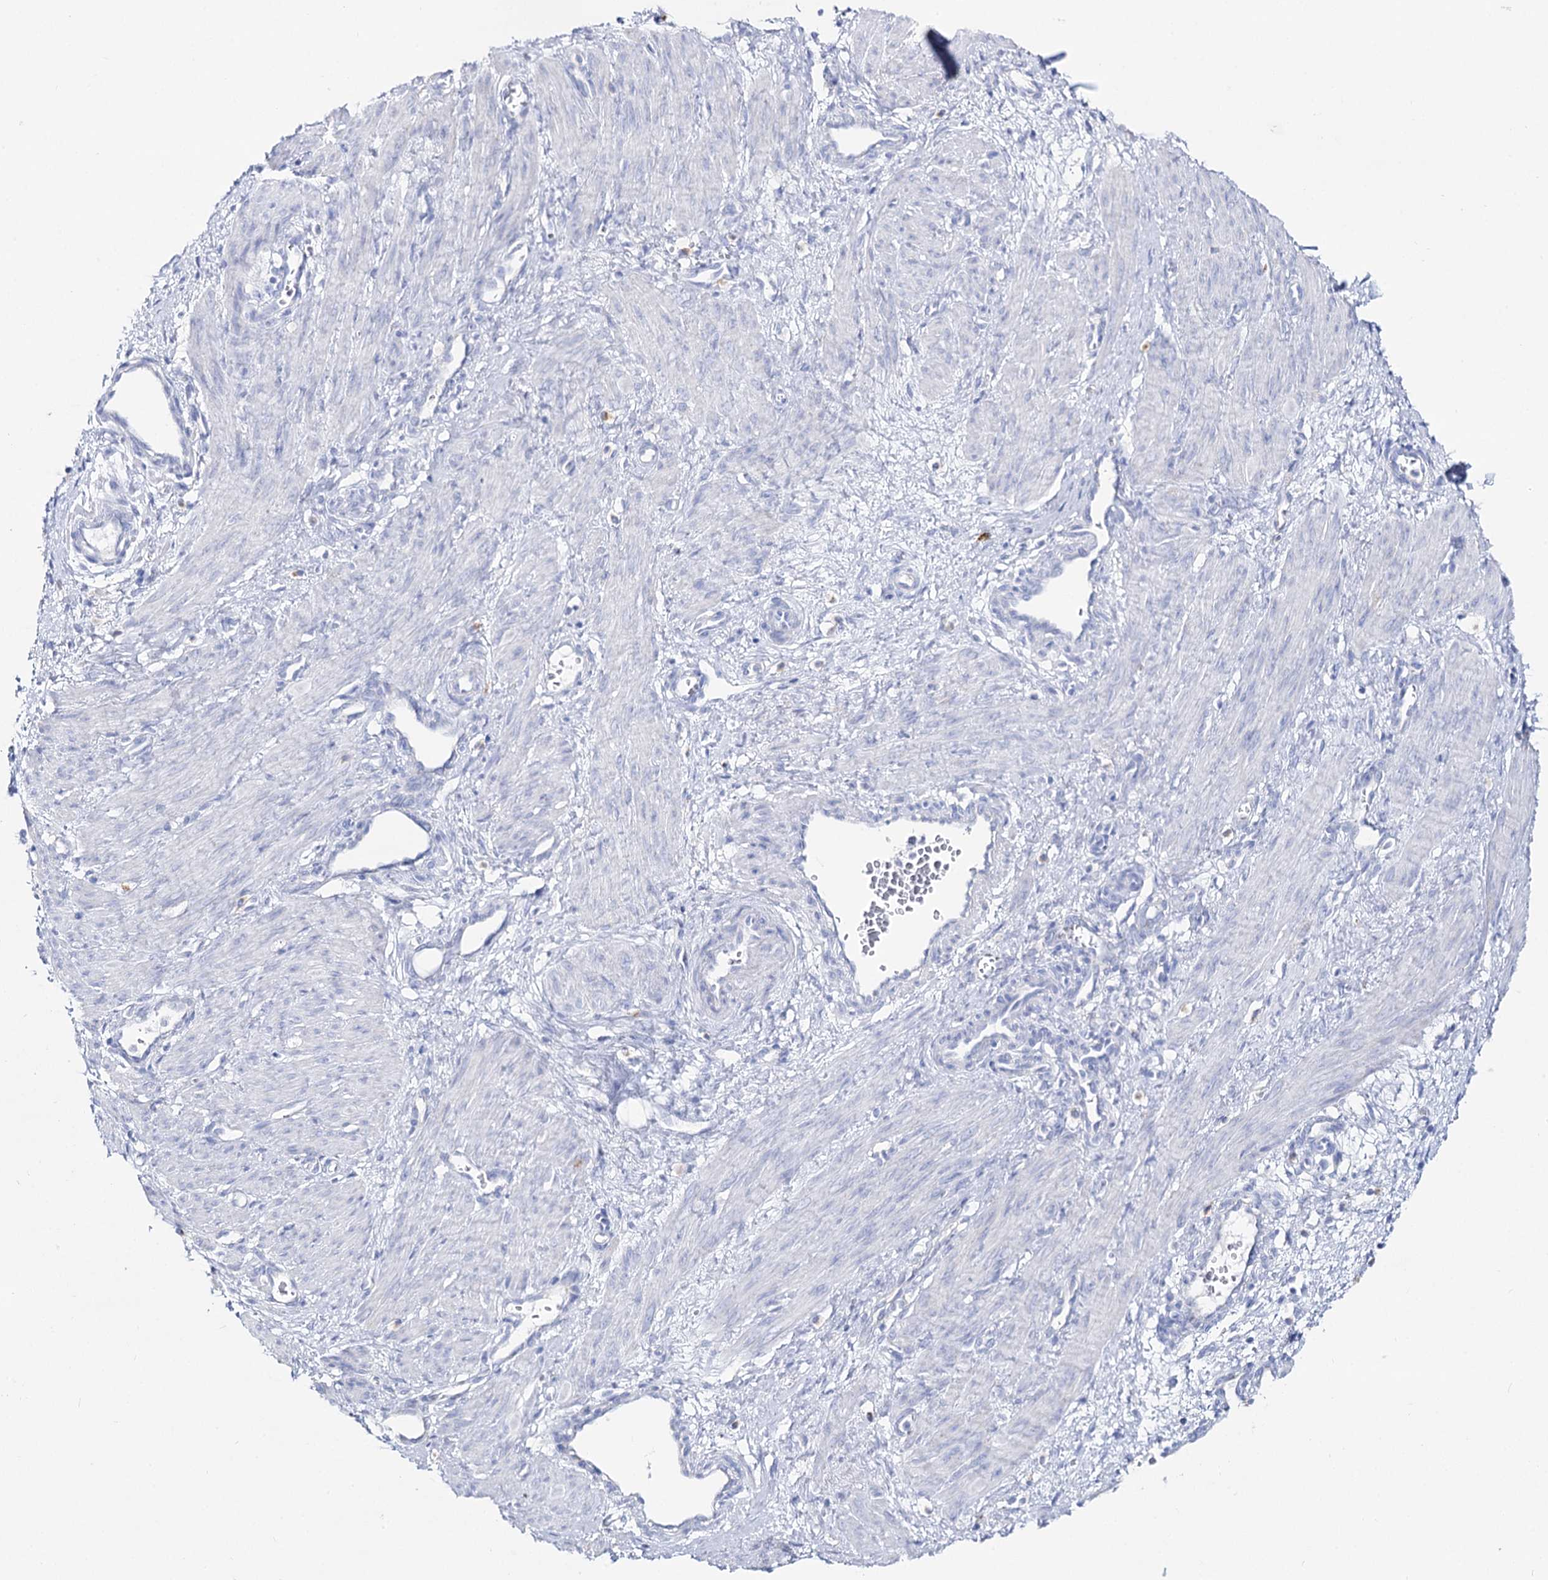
{"staining": {"intensity": "negative", "quantity": "none", "location": "none"}, "tissue": "smooth muscle", "cell_type": "Smooth muscle cells", "image_type": "normal", "snomed": [{"axis": "morphology", "description": "Normal tissue, NOS"}, {"axis": "topography", "description": "Endometrium"}], "caption": "A micrograph of human smooth muscle is negative for staining in smooth muscle cells.", "gene": "SLC3A1", "patient": {"sex": "female", "age": 33}}